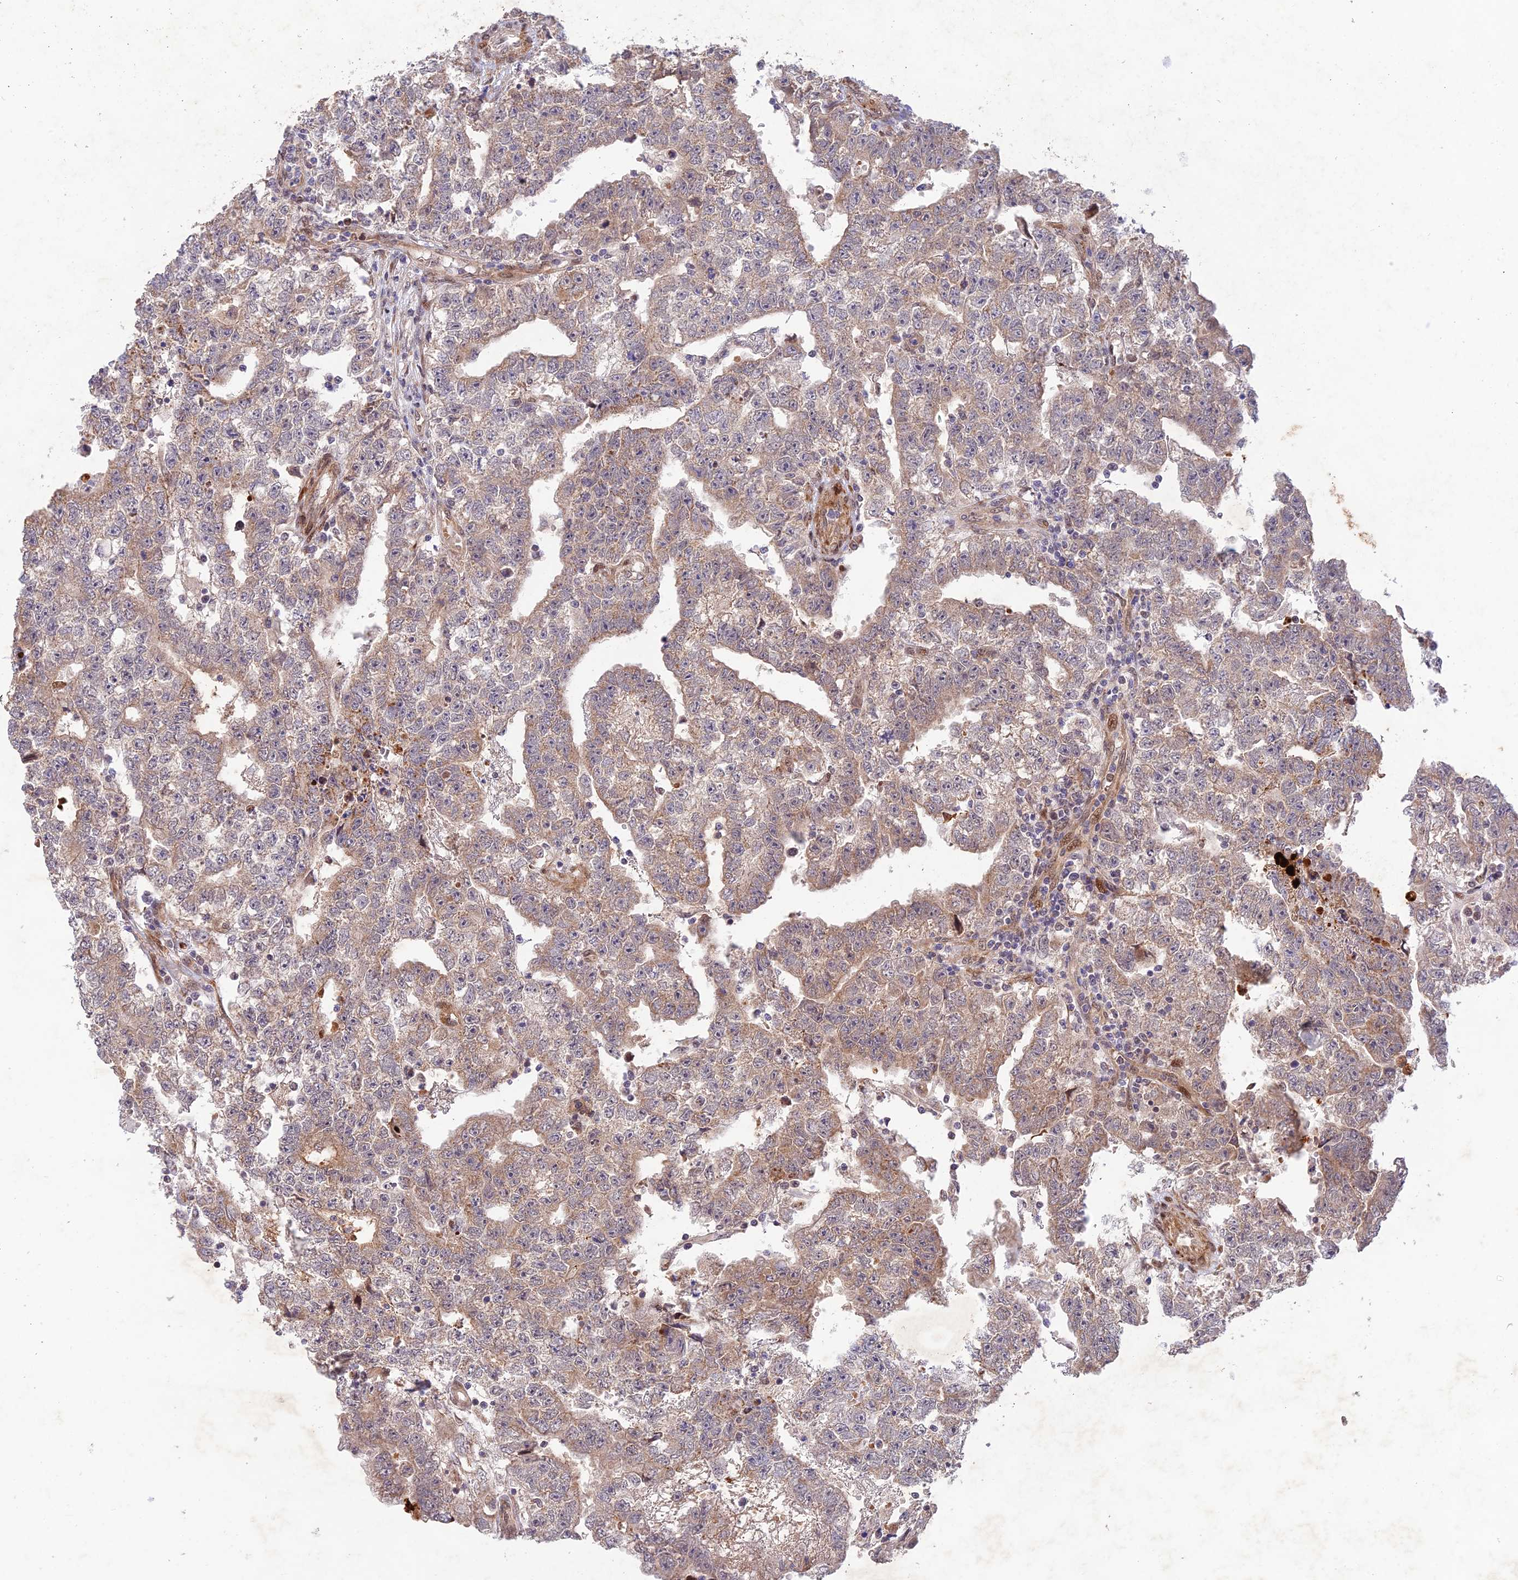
{"staining": {"intensity": "moderate", "quantity": ">75%", "location": "cytoplasmic/membranous"}, "tissue": "testis cancer", "cell_type": "Tumor cells", "image_type": "cancer", "snomed": [{"axis": "morphology", "description": "Carcinoma, Embryonal, NOS"}, {"axis": "topography", "description": "Testis"}], "caption": "Immunohistochemistry (IHC) of embryonal carcinoma (testis) reveals medium levels of moderate cytoplasmic/membranous staining in about >75% of tumor cells. The staining is performed using DAB (3,3'-diaminobenzidine) brown chromogen to label protein expression. The nuclei are counter-stained blue using hematoxylin.", "gene": "WDR55", "patient": {"sex": "male", "age": 25}}